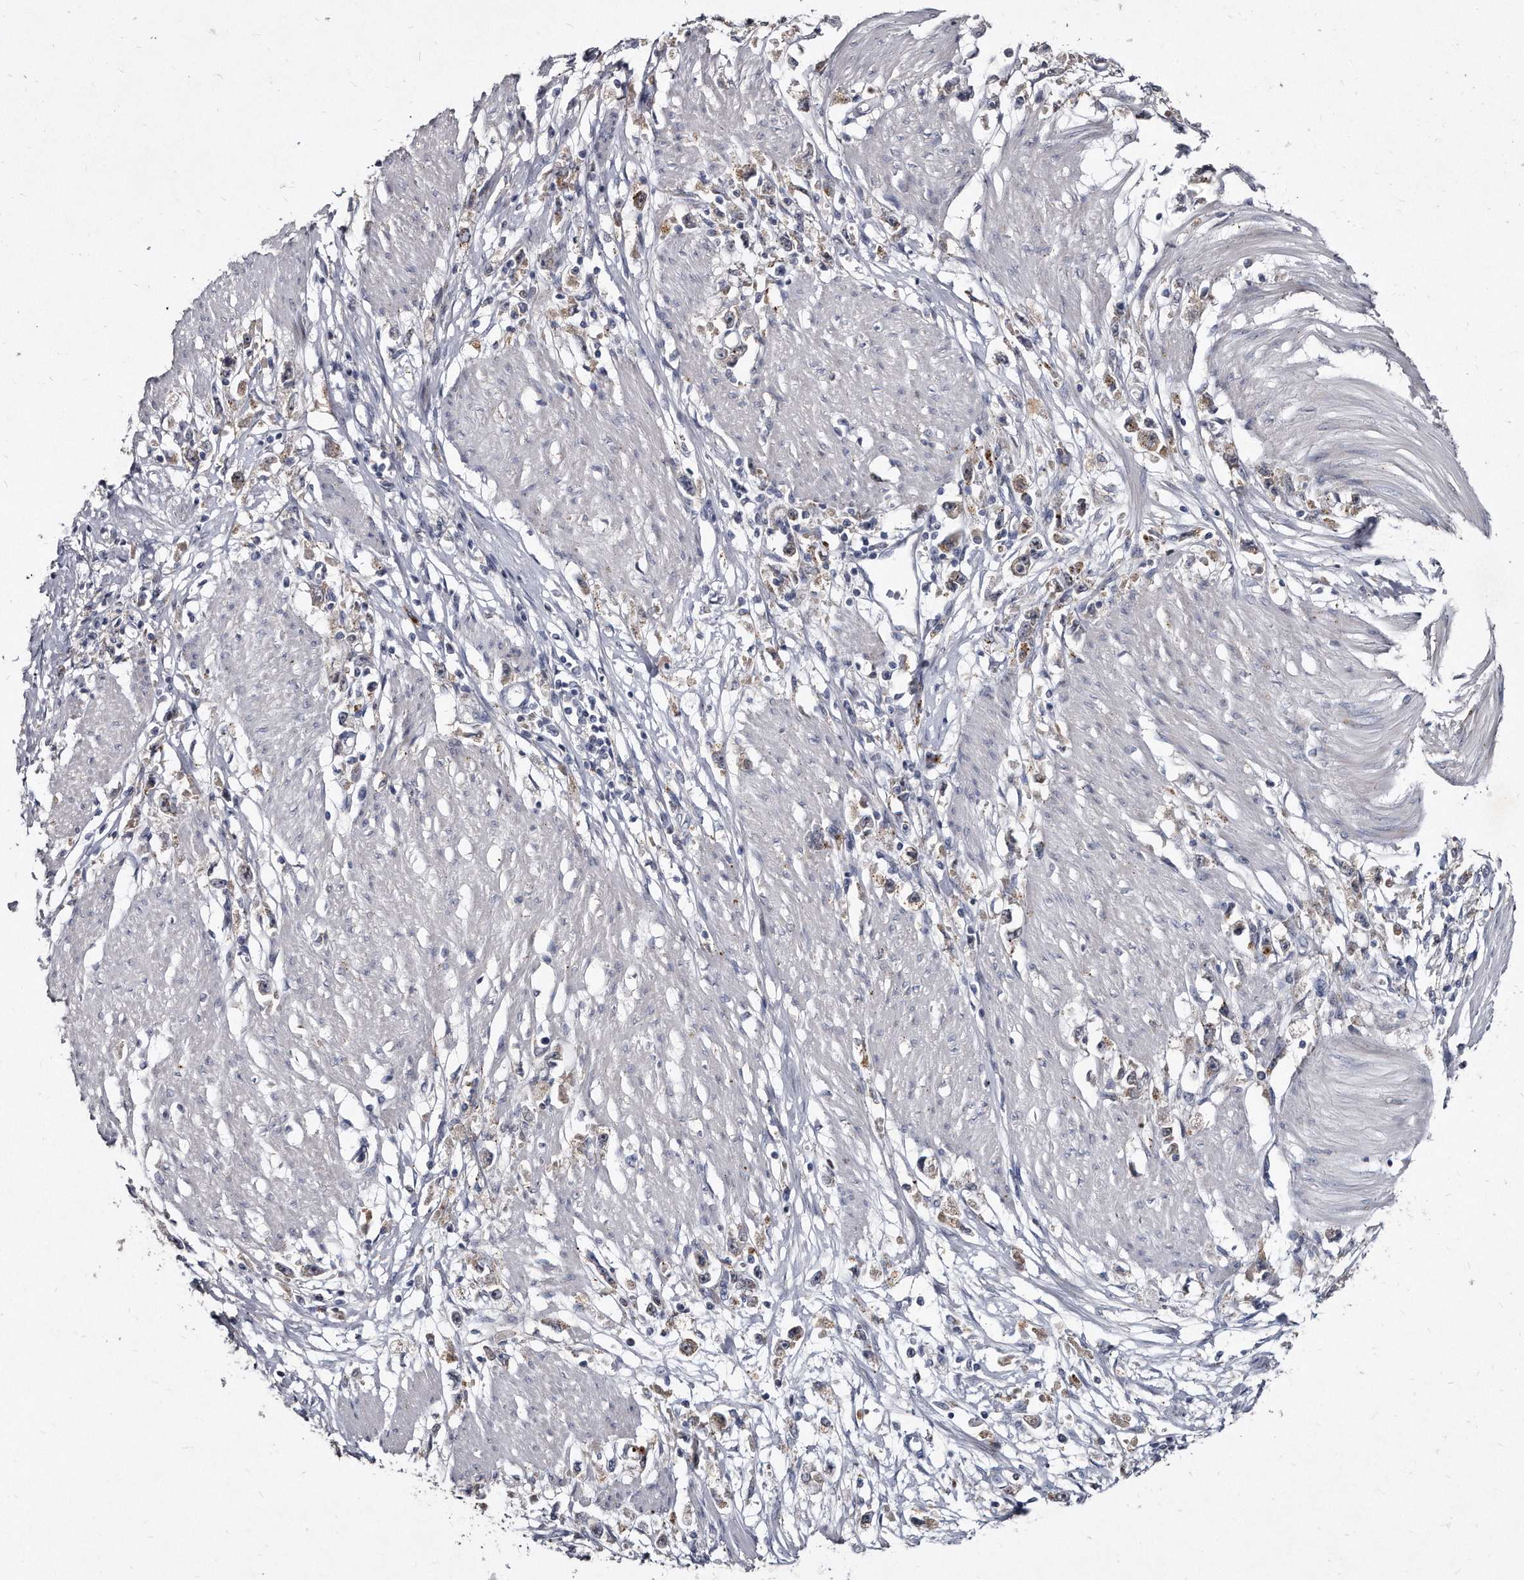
{"staining": {"intensity": "weak", "quantity": "25%-75%", "location": "cytoplasmic/membranous"}, "tissue": "stomach cancer", "cell_type": "Tumor cells", "image_type": "cancer", "snomed": [{"axis": "morphology", "description": "Adenocarcinoma, NOS"}, {"axis": "topography", "description": "Stomach"}], "caption": "Immunohistochemical staining of stomach cancer exhibits low levels of weak cytoplasmic/membranous positivity in approximately 25%-75% of tumor cells.", "gene": "KLHDC3", "patient": {"sex": "female", "age": 59}}